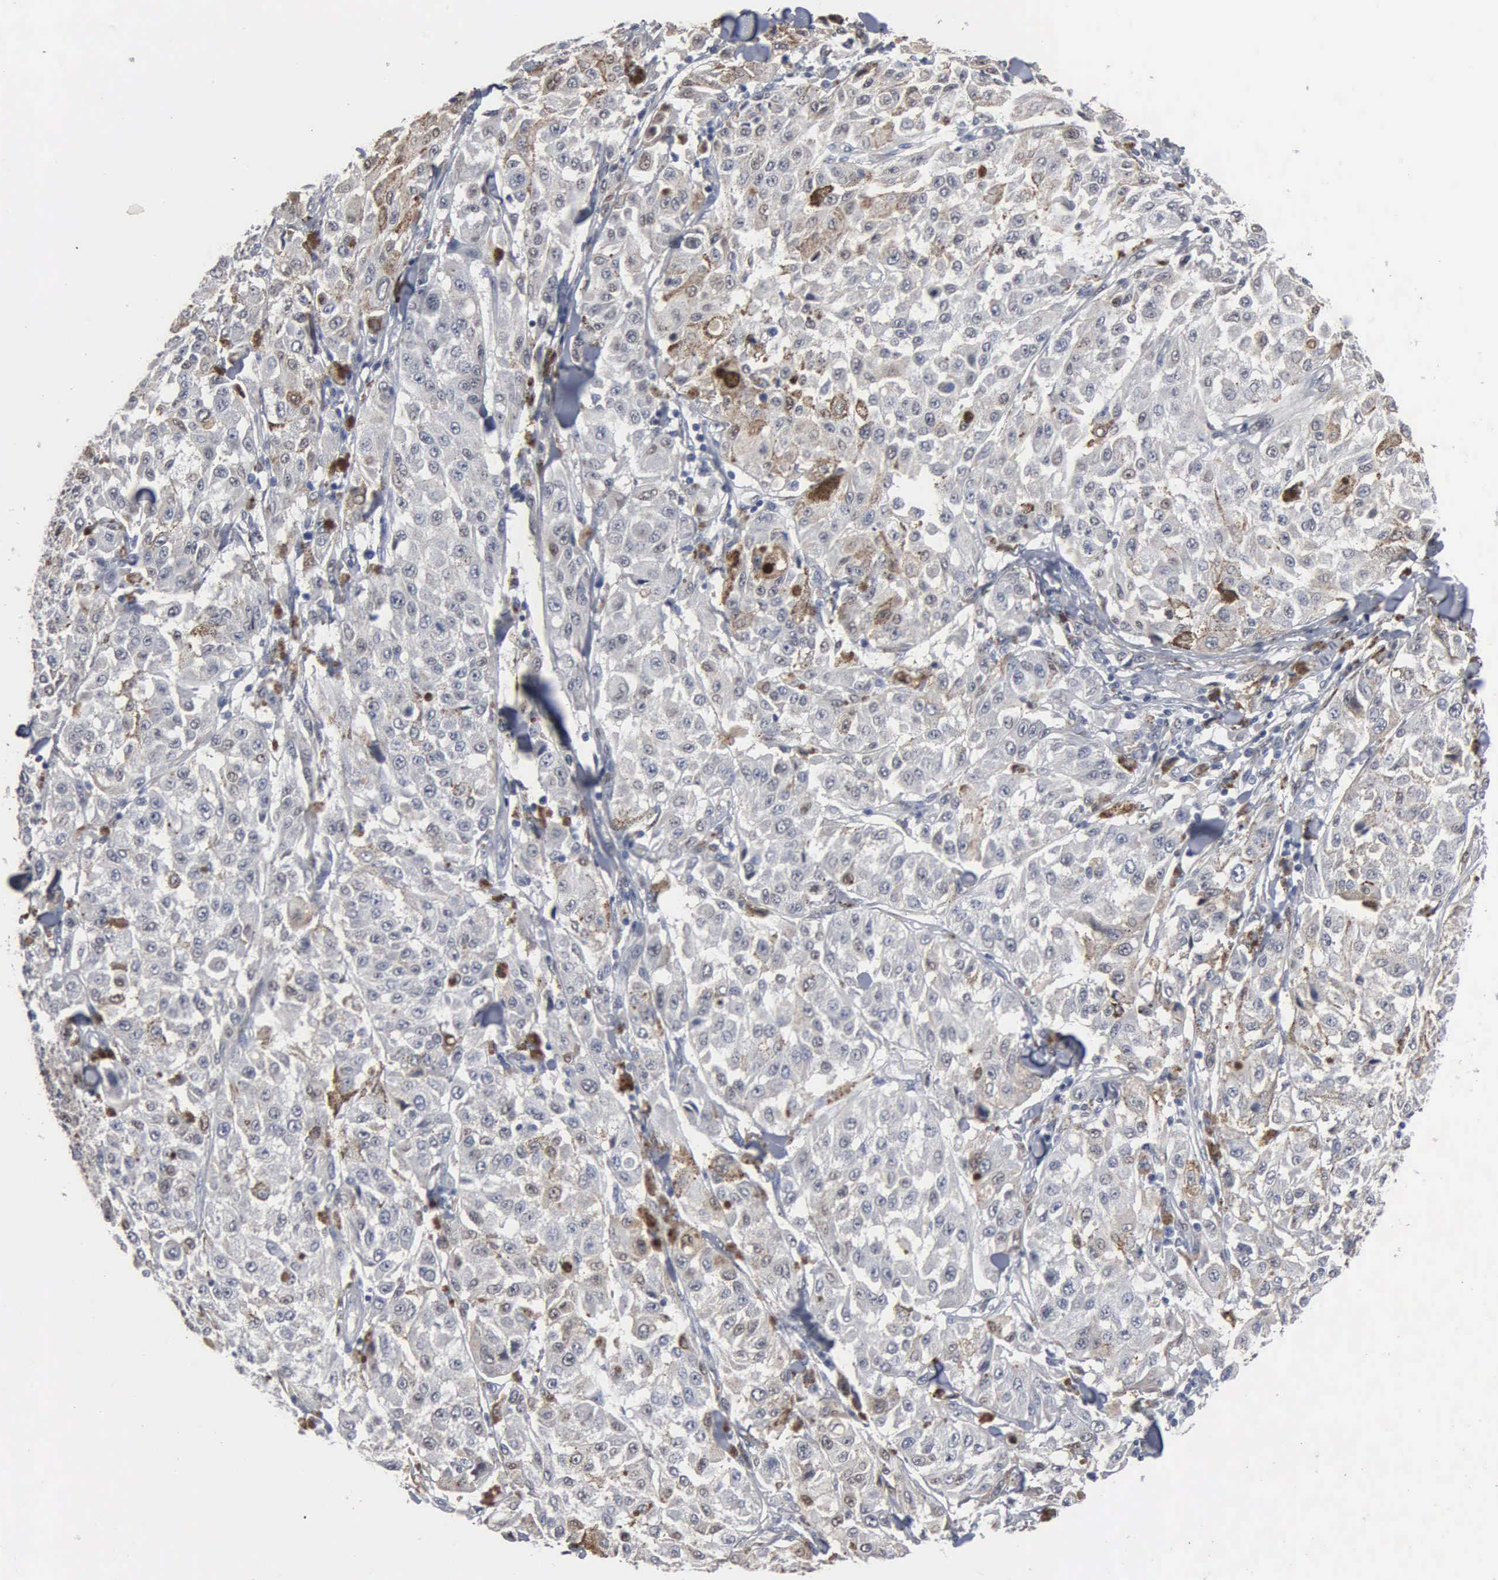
{"staining": {"intensity": "negative", "quantity": "none", "location": "none"}, "tissue": "melanoma", "cell_type": "Tumor cells", "image_type": "cancer", "snomed": [{"axis": "morphology", "description": "Malignant melanoma, NOS"}, {"axis": "topography", "description": "Skin"}], "caption": "An immunohistochemistry histopathology image of malignant melanoma is shown. There is no staining in tumor cells of malignant melanoma.", "gene": "FGF2", "patient": {"sex": "female", "age": 64}}